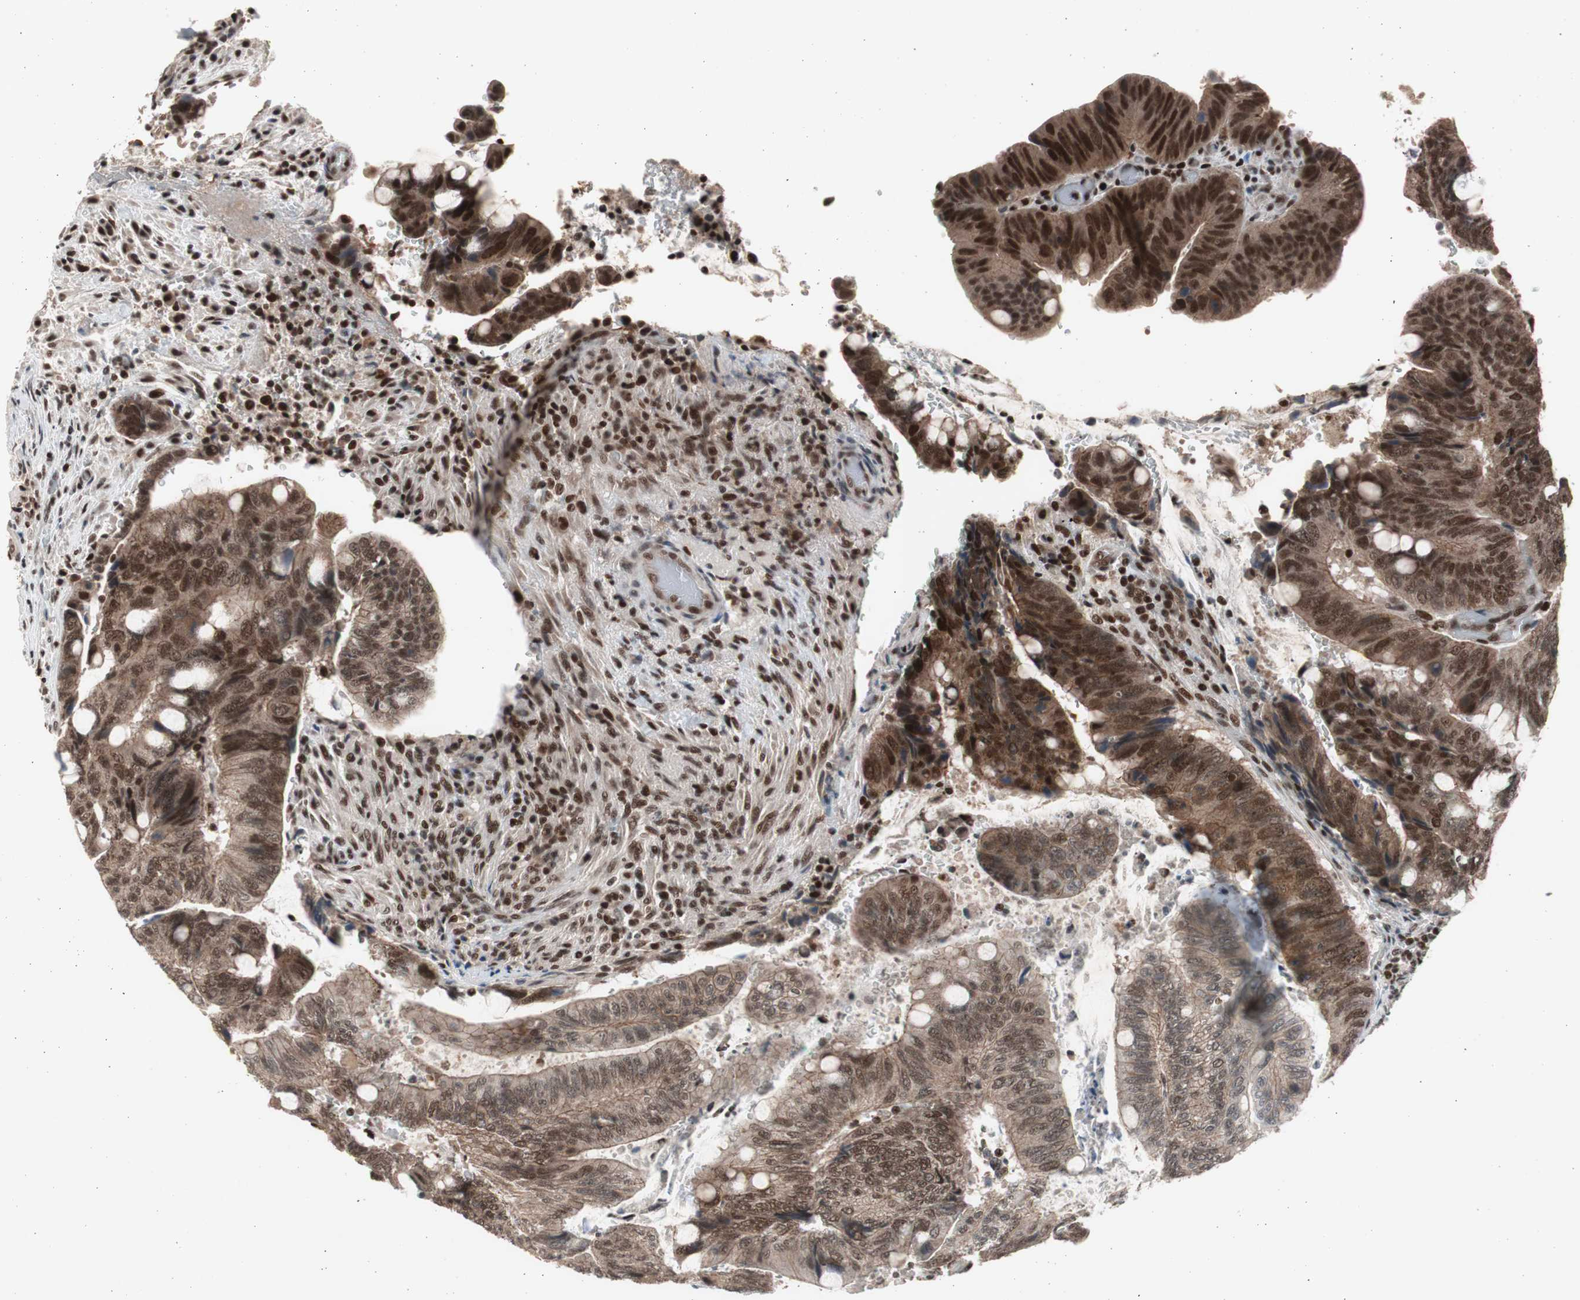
{"staining": {"intensity": "strong", "quantity": ">75%", "location": "cytoplasmic/membranous,nuclear"}, "tissue": "colorectal cancer", "cell_type": "Tumor cells", "image_type": "cancer", "snomed": [{"axis": "morphology", "description": "Normal tissue, NOS"}, {"axis": "morphology", "description": "Adenocarcinoma, NOS"}, {"axis": "topography", "description": "Rectum"}, {"axis": "topography", "description": "Peripheral nerve tissue"}], "caption": "The immunohistochemical stain highlights strong cytoplasmic/membranous and nuclear positivity in tumor cells of colorectal cancer (adenocarcinoma) tissue. Immunohistochemistry (ihc) stains the protein in brown and the nuclei are stained blue.", "gene": "RPA1", "patient": {"sex": "male", "age": 92}}